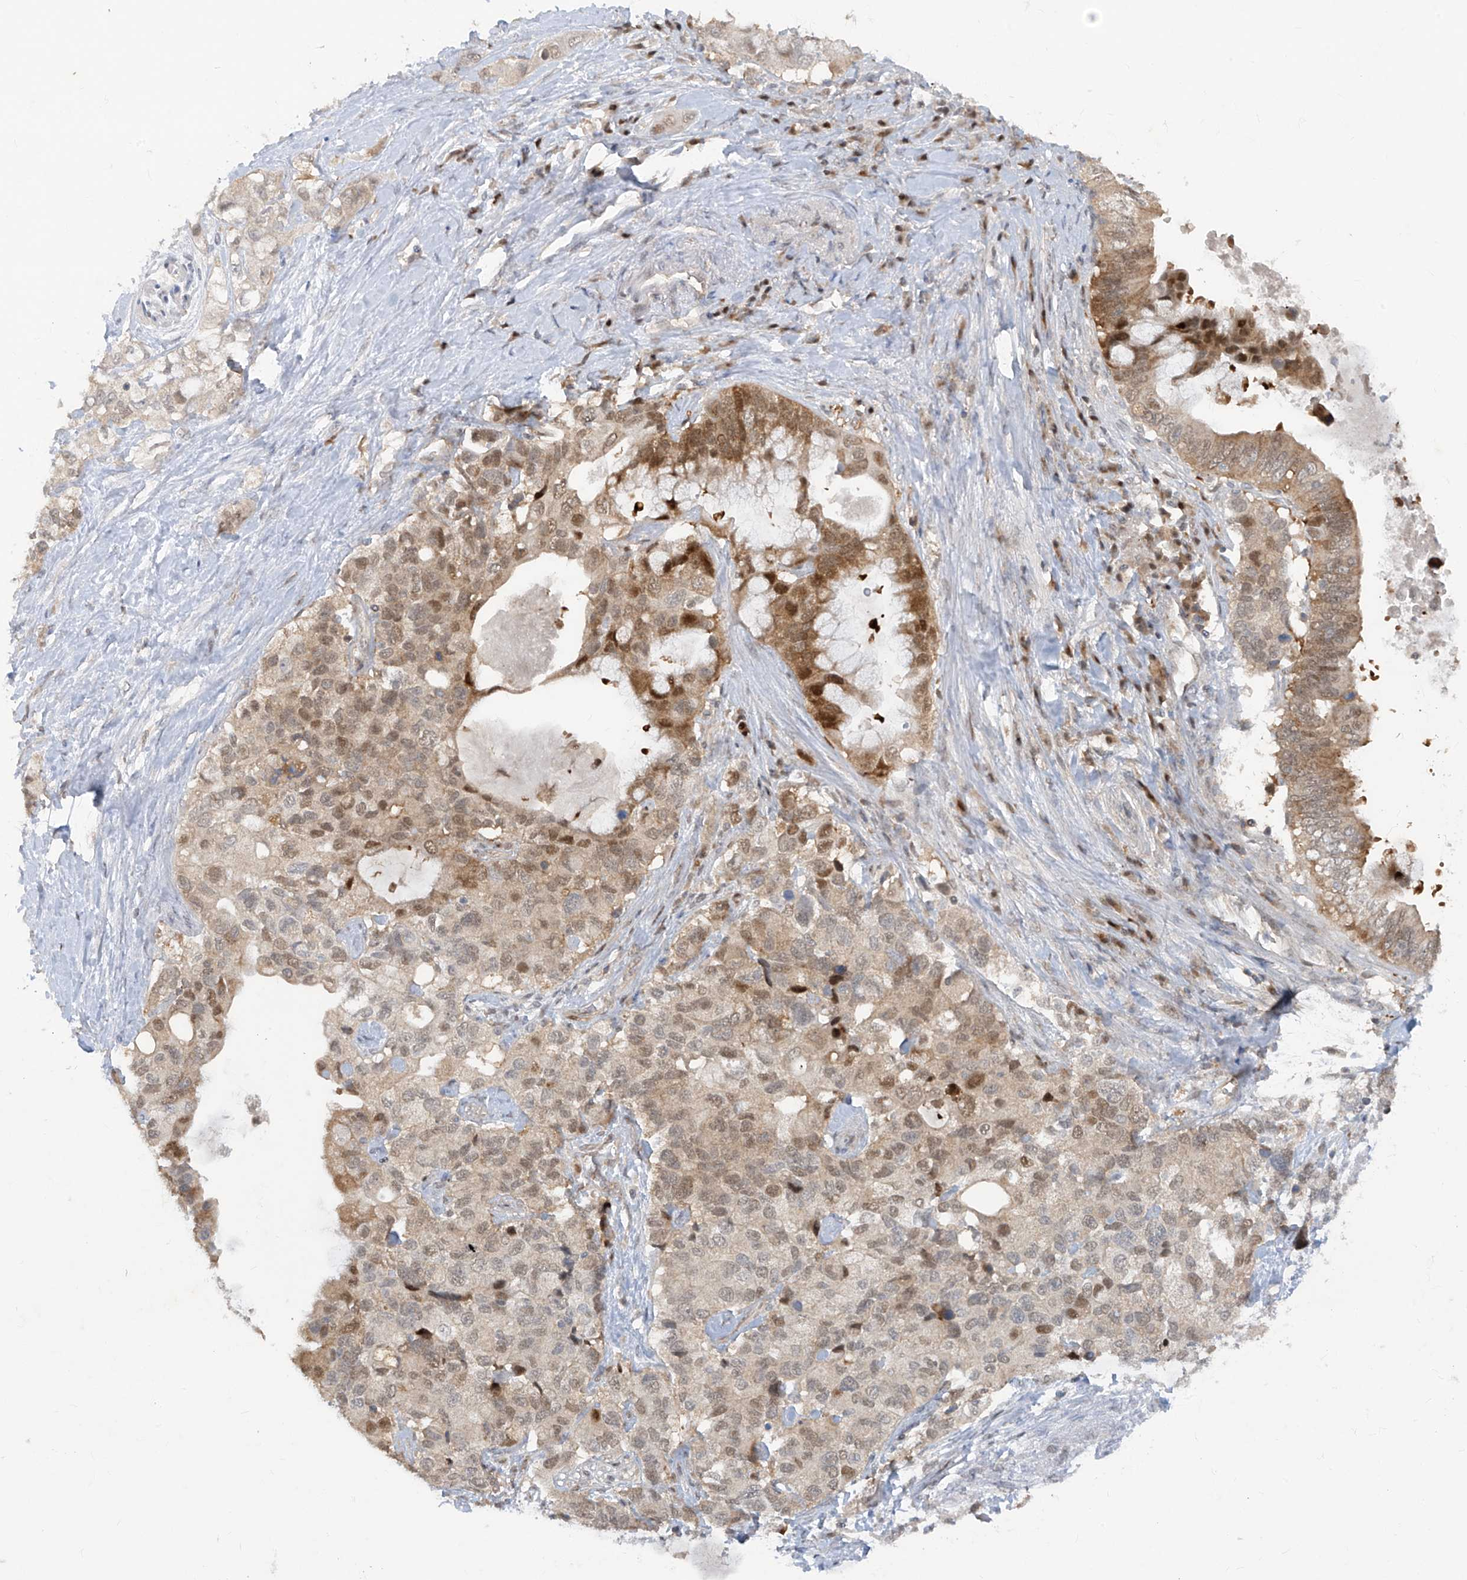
{"staining": {"intensity": "moderate", "quantity": "25%-75%", "location": "cytoplasmic/membranous,nuclear"}, "tissue": "pancreatic cancer", "cell_type": "Tumor cells", "image_type": "cancer", "snomed": [{"axis": "morphology", "description": "Adenocarcinoma, NOS"}, {"axis": "topography", "description": "Pancreas"}], "caption": "Human pancreatic cancer (adenocarcinoma) stained for a protein (brown) exhibits moderate cytoplasmic/membranous and nuclear positive expression in about 25%-75% of tumor cells.", "gene": "ZNF358", "patient": {"sex": "female", "age": 56}}